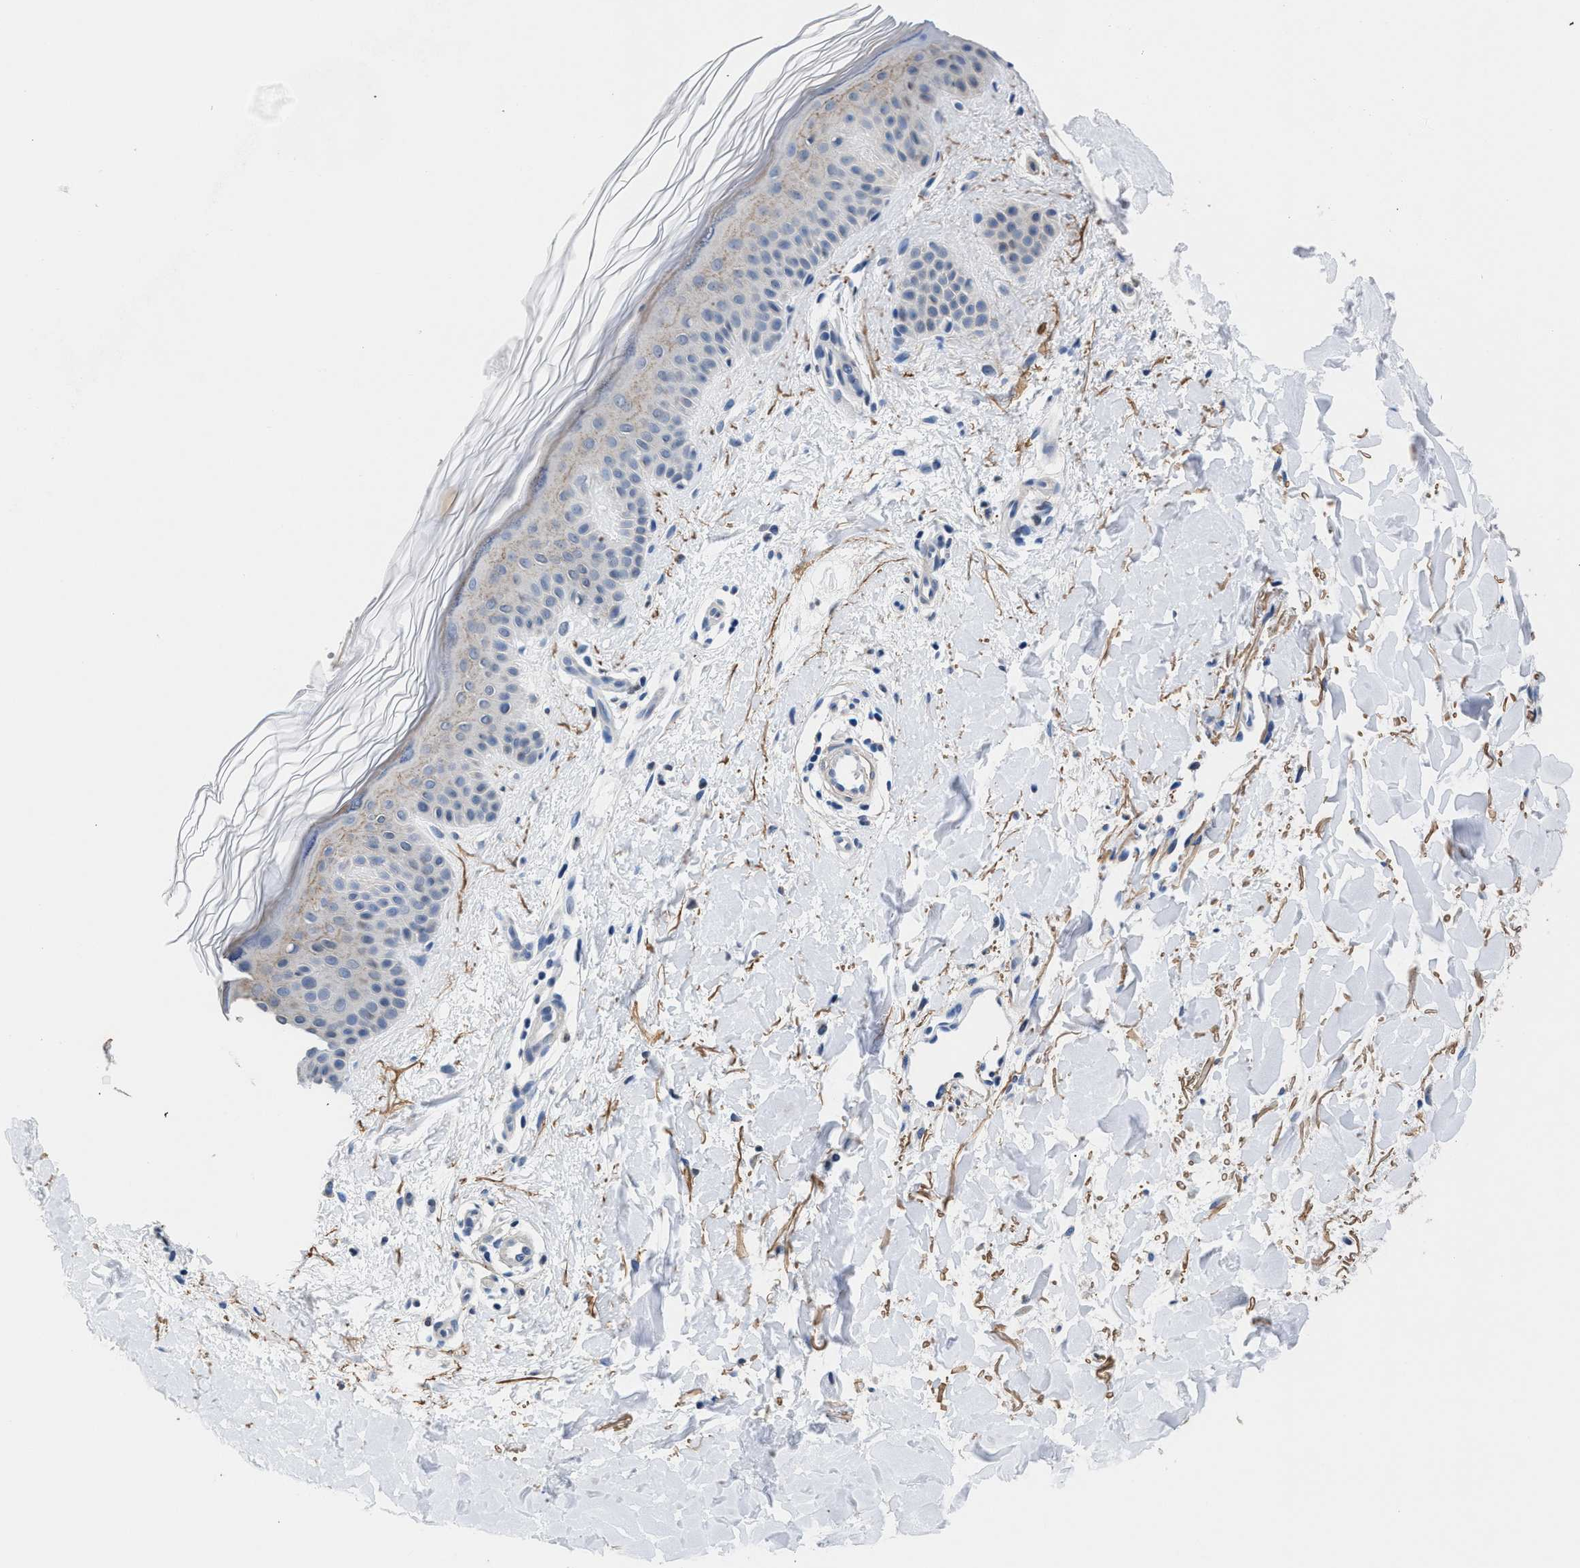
{"staining": {"intensity": "negative", "quantity": "none", "location": "none"}, "tissue": "skin", "cell_type": "Fibroblasts", "image_type": "normal", "snomed": [{"axis": "morphology", "description": "Normal tissue, NOS"}, {"axis": "morphology", "description": "Malignant melanoma, Metastatic site"}, {"axis": "topography", "description": "Skin"}], "caption": "This is an immunohistochemistry (IHC) photomicrograph of normal human skin. There is no expression in fibroblasts.", "gene": "MYH3", "patient": {"sex": "male", "age": 41}}